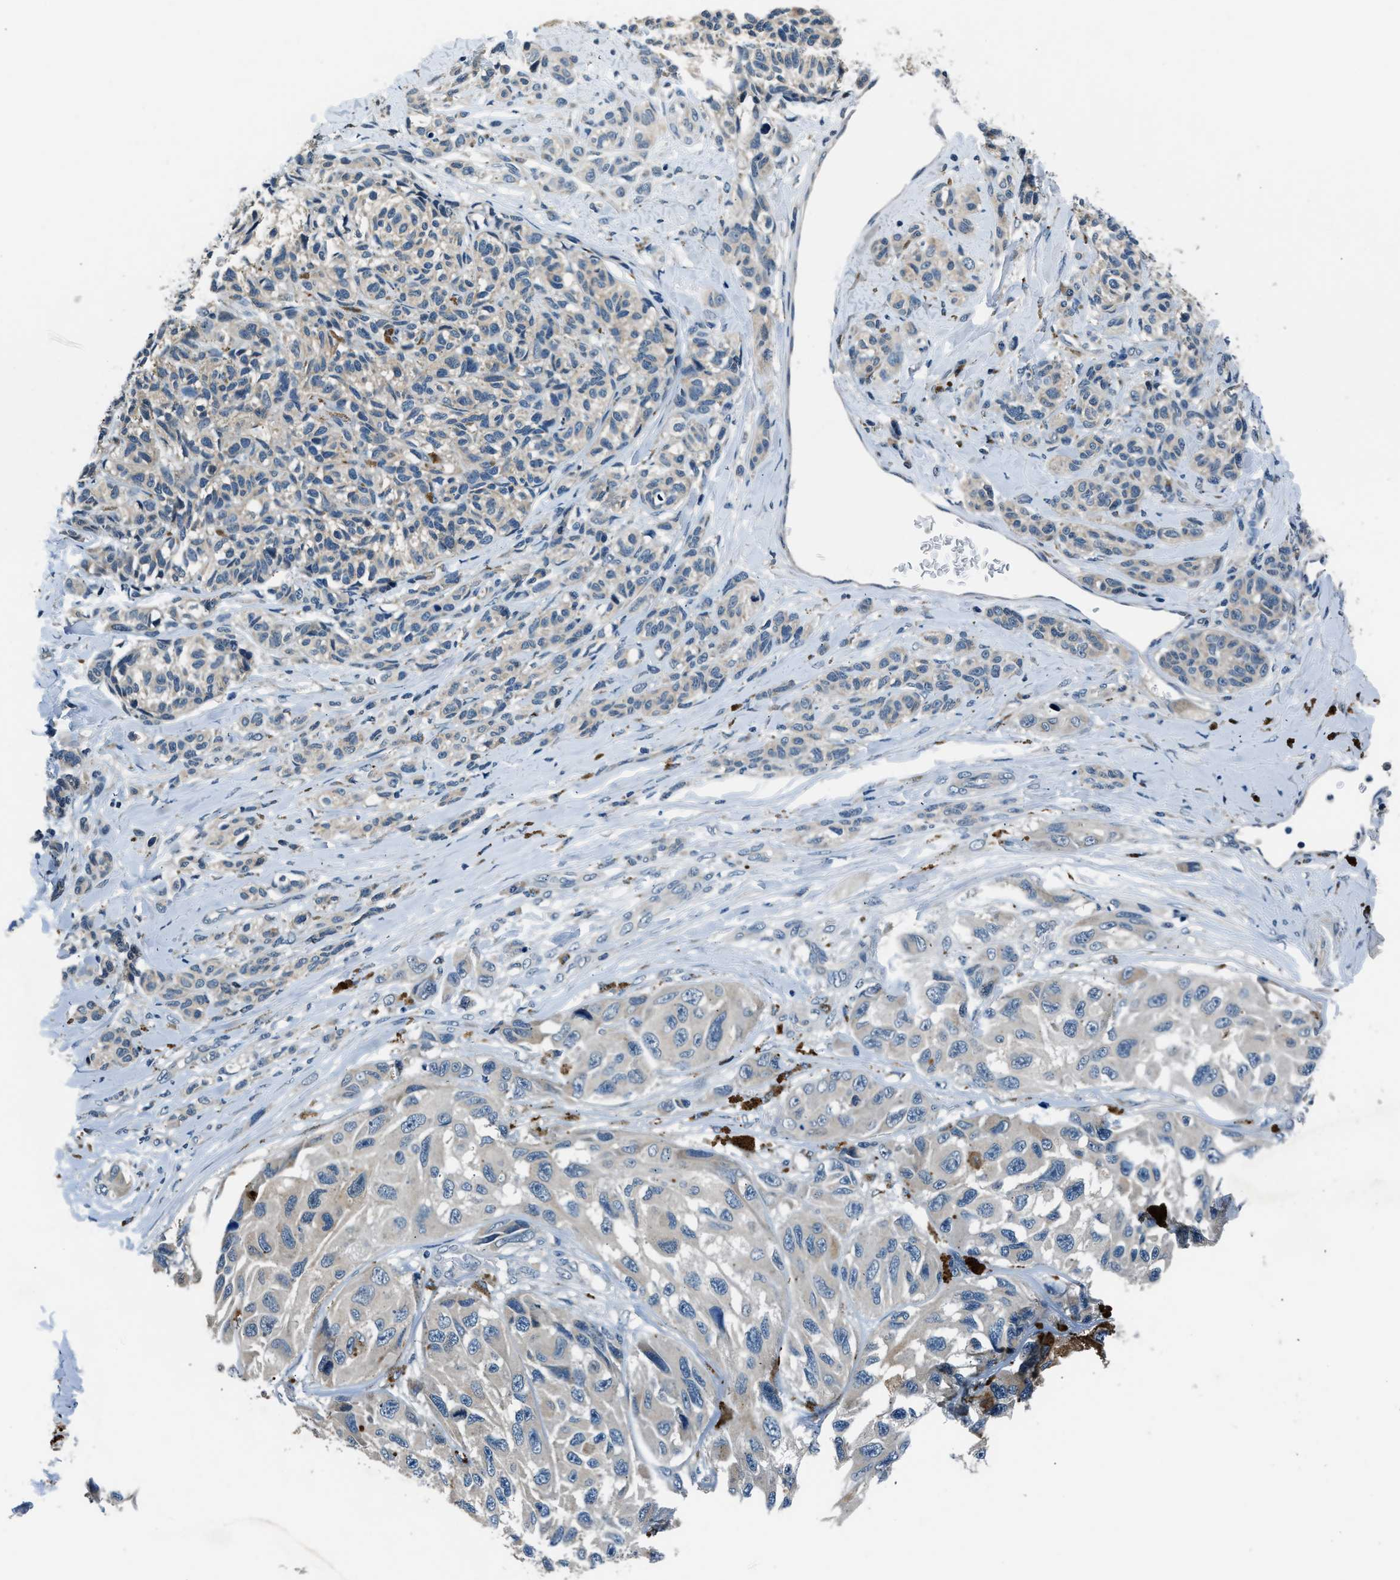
{"staining": {"intensity": "negative", "quantity": "none", "location": "none"}, "tissue": "melanoma", "cell_type": "Tumor cells", "image_type": "cancer", "snomed": [{"axis": "morphology", "description": "Malignant melanoma, NOS"}, {"axis": "topography", "description": "Skin"}], "caption": "Malignant melanoma was stained to show a protein in brown. There is no significant positivity in tumor cells.", "gene": "NME8", "patient": {"sex": "female", "age": 73}}